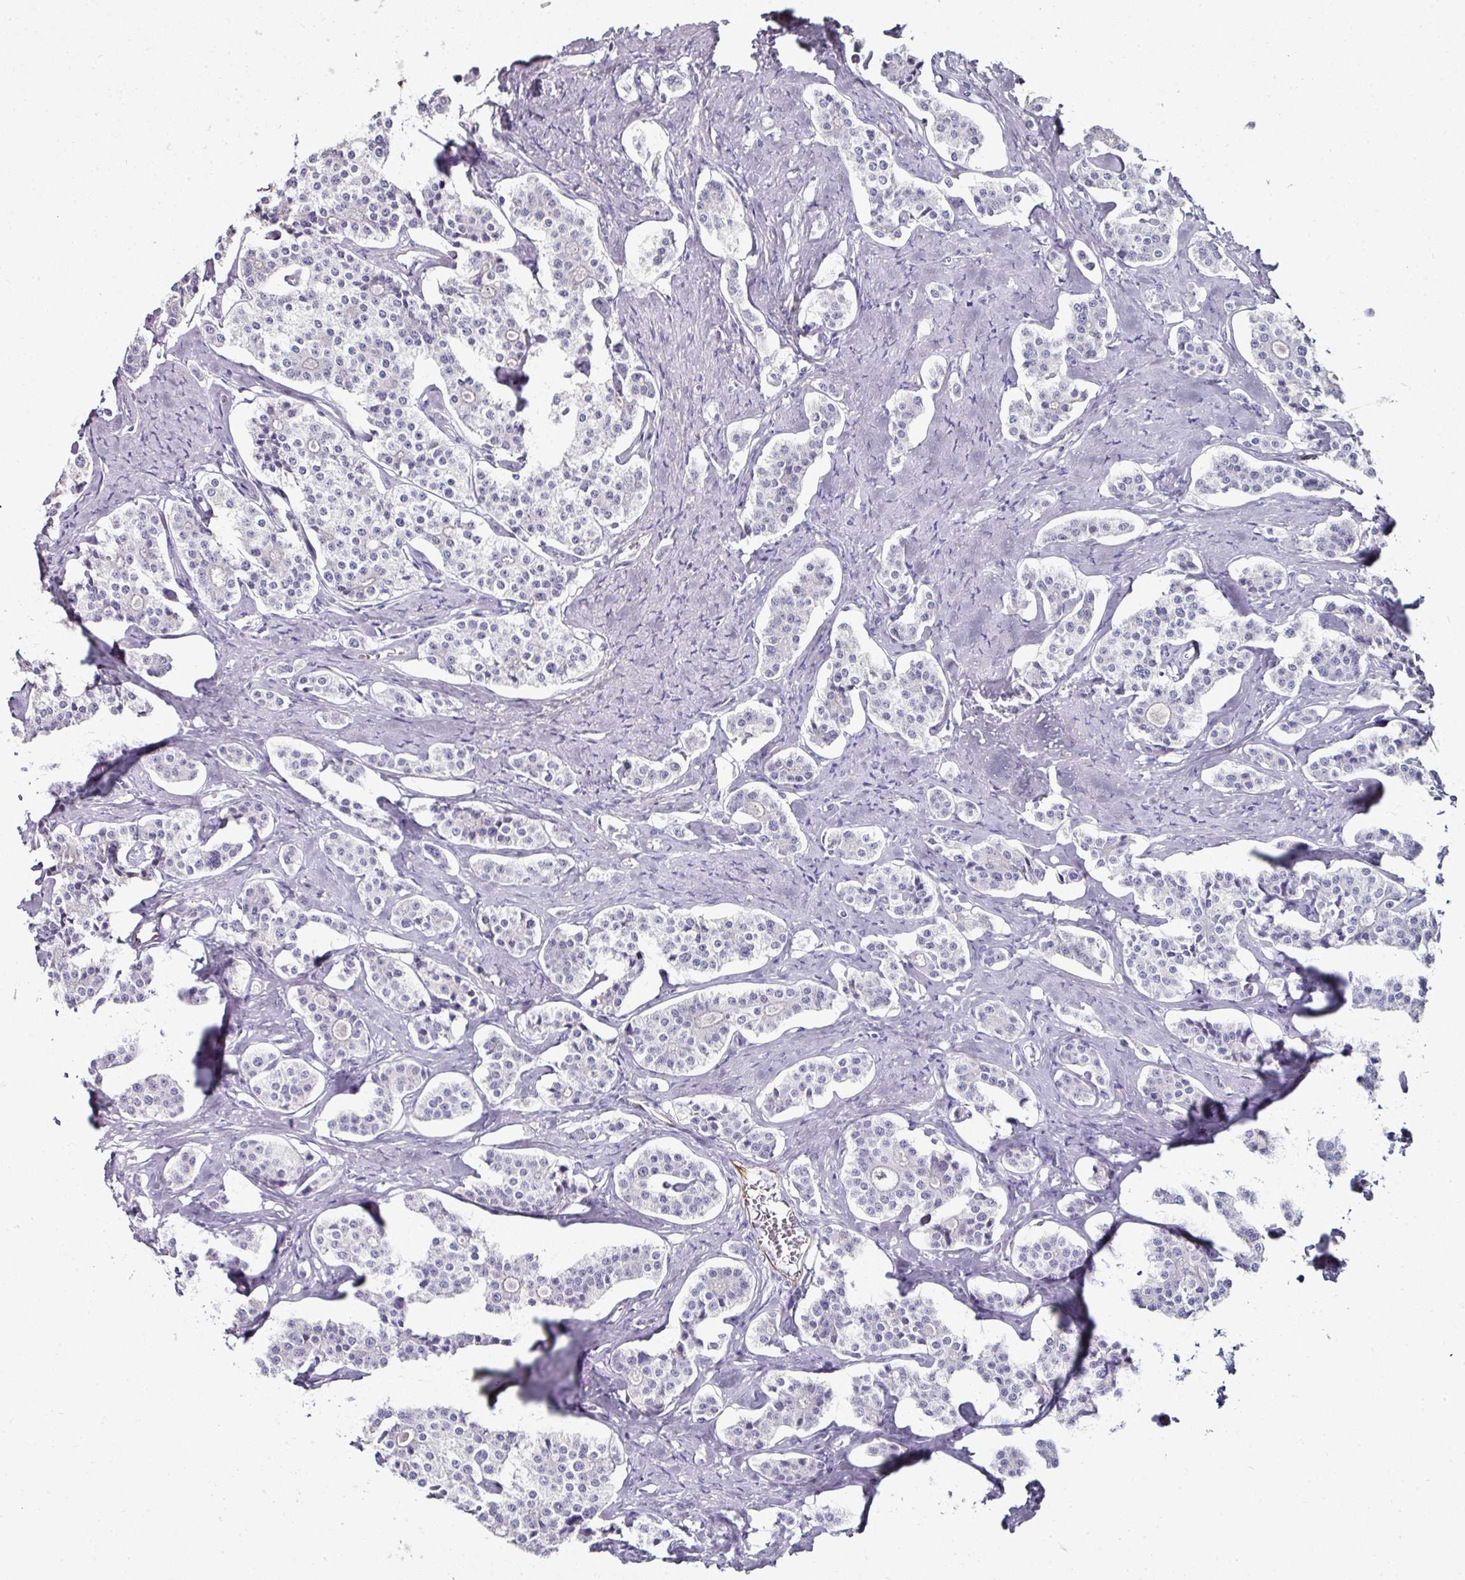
{"staining": {"intensity": "negative", "quantity": "none", "location": "none"}, "tissue": "carcinoid", "cell_type": "Tumor cells", "image_type": "cancer", "snomed": [{"axis": "morphology", "description": "Carcinoid, malignant, NOS"}, {"axis": "topography", "description": "Small intestine"}], "caption": "Micrograph shows no protein expression in tumor cells of carcinoid tissue. (DAB (3,3'-diaminobenzidine) immunohistochemistry, high magnification).", "gene": "TMPRSS9", "patient": {"sex": "male", "age": 63}}